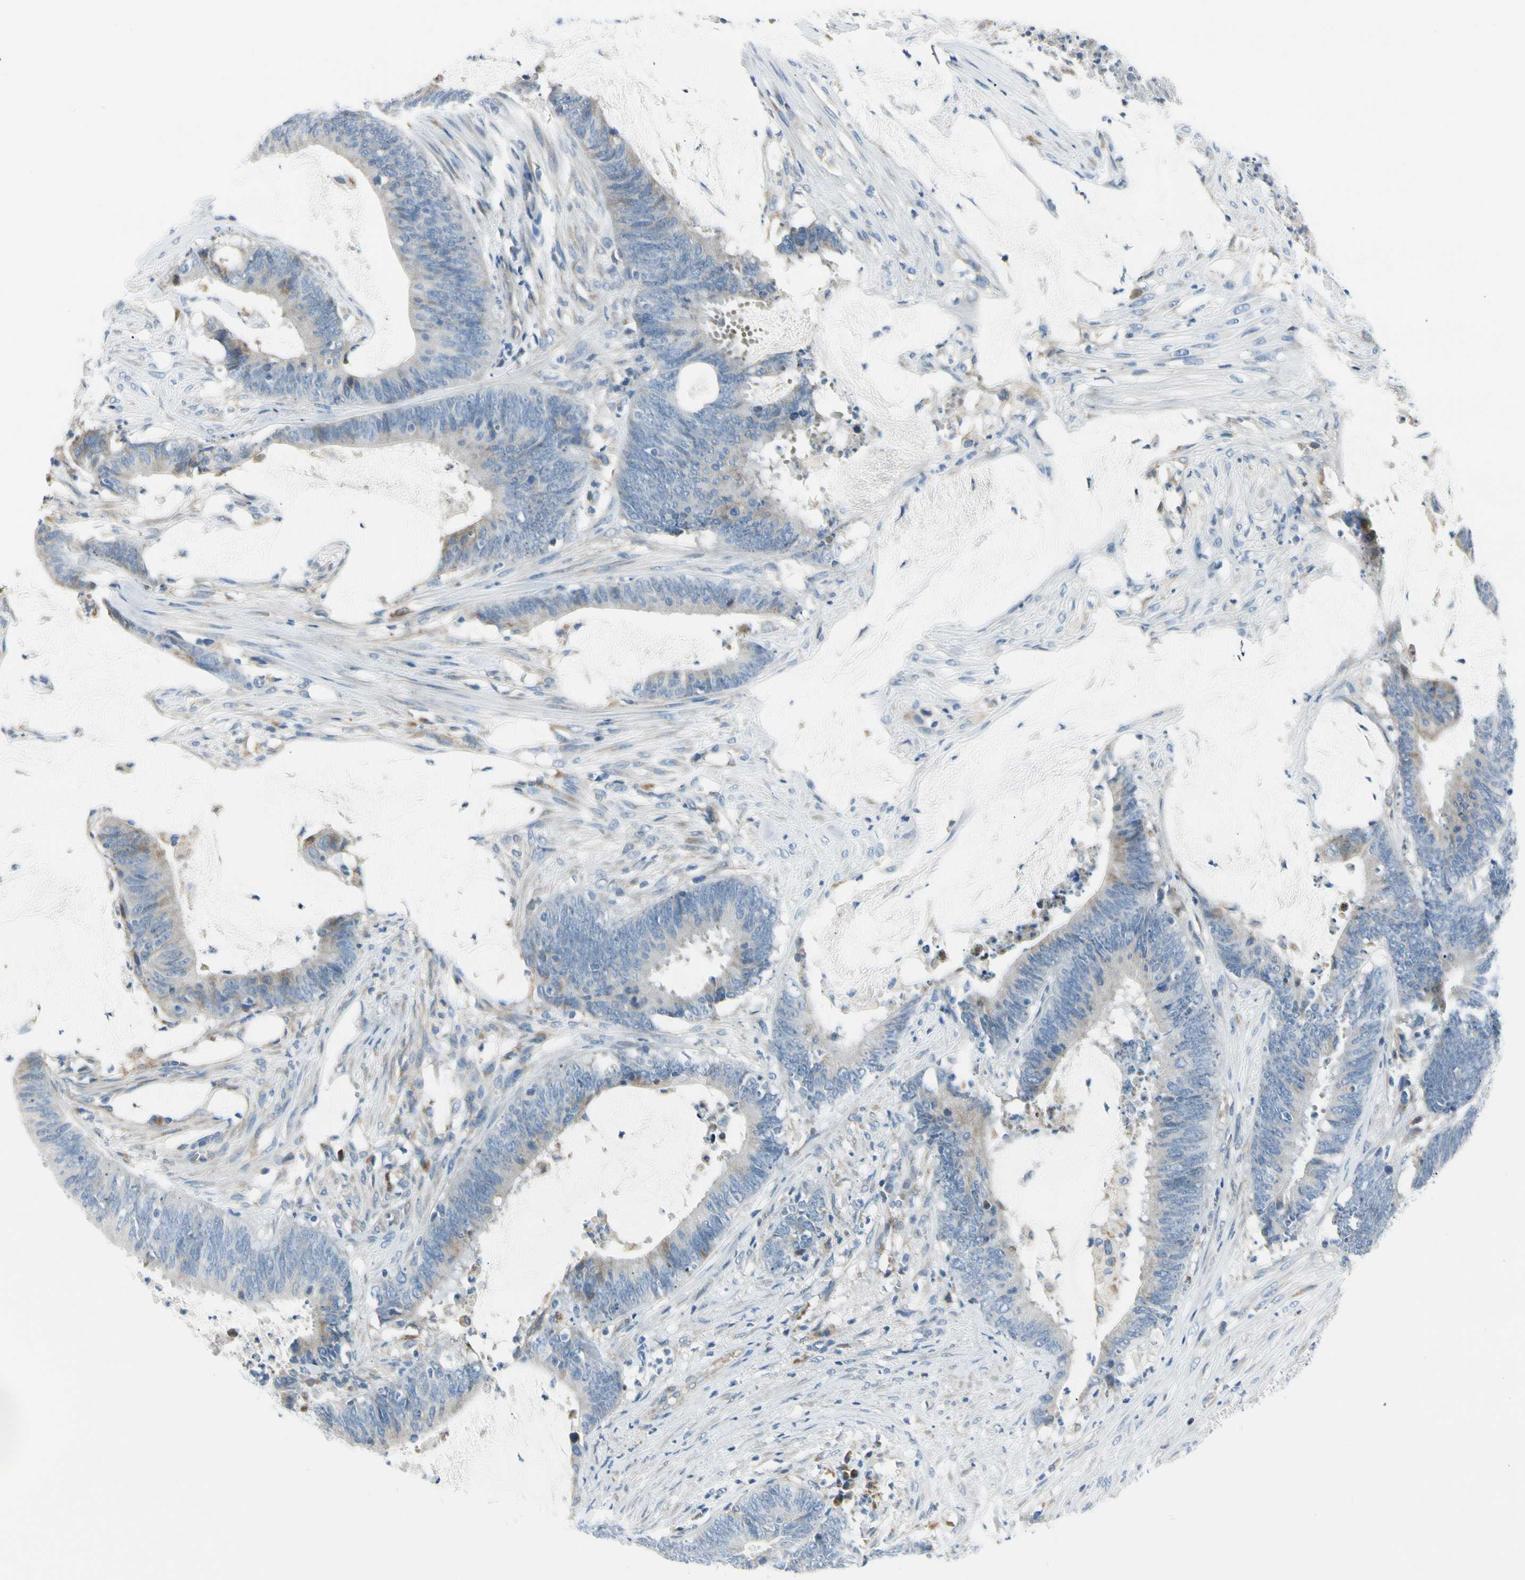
{"staining": {"intensity": "weak", "quantity": "<25%", "location": "cytoplasmic/membranous"}, "tissue": "colorectal cancer", "cell_type": "Tumor cells", "image_type": "cancer", "snomed": [{"axis": "morphology", "description": "Adenocarcinoma, NOS"}, {"axis": "topography", "description": "Rectum"}], "caption": "Colorectal adenocarcinoma stained for a protein using IHC demonstrates no staining tumor cells.", "gene": "TNFSF11", "patient": {"sex": "female", "age": 66}}